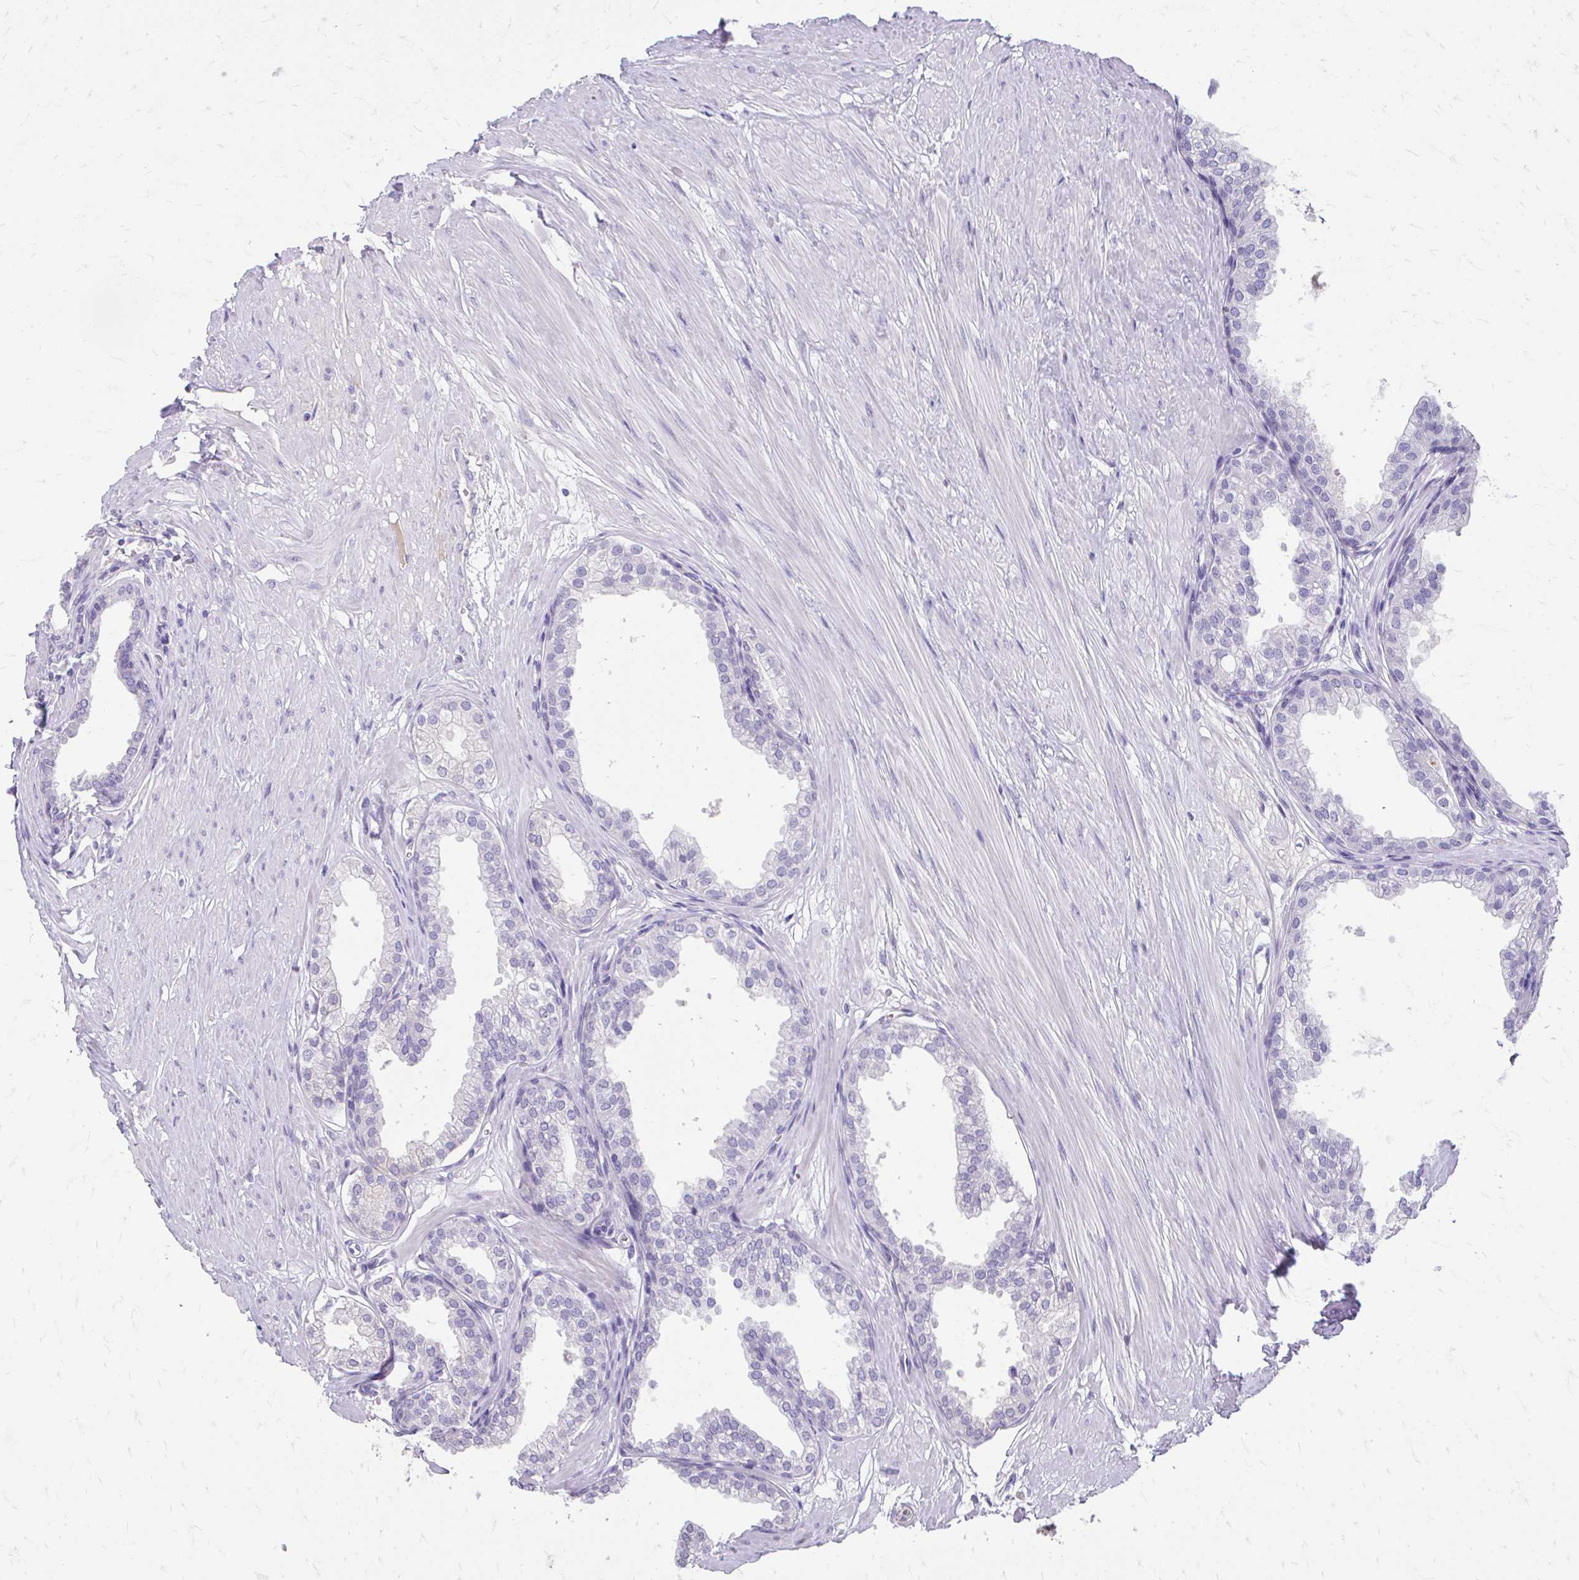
{"staining": {"intensity": "negative", "quantity": "none", "location": "none"}, "tissue": "prostate", "cell_type": "Glandular cells", "image_type": "normal", "snomed": [{"axis": "morphology", "description": "Normal tissue, NOS"}, {"axis": "topography", "description": "Prostate"}, {"axis": "topography", "description": "Peripheral nerve tissue"}], "caption": "High power microscopy photomicrograph of an immunohistochemistry (IHC) image of normal prostate, revealing no significant expression in glandular cells.", "gene": "CFH", "patient": {"sex": "male", "age": 55}}